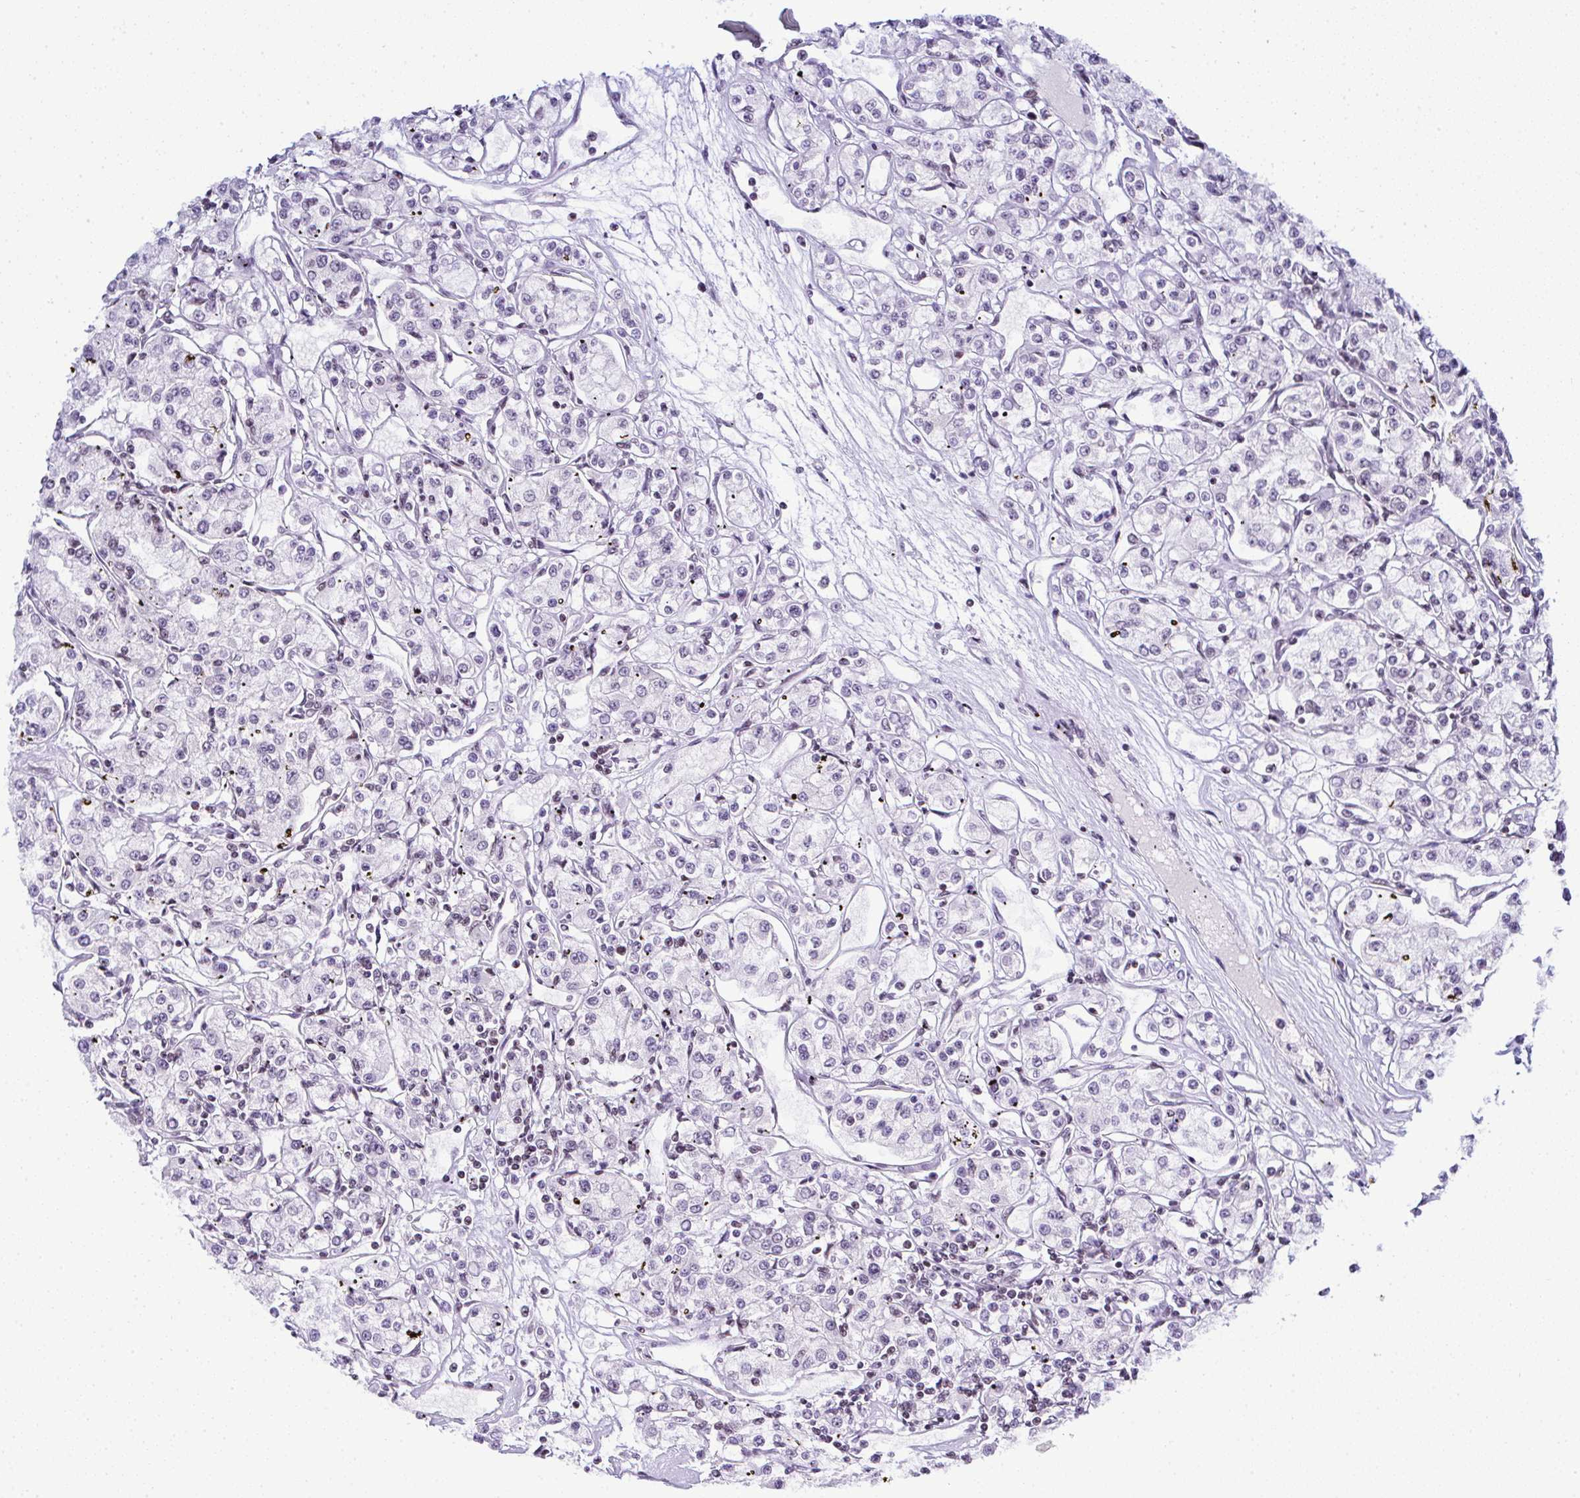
{"staining": {"intensity": "negative", "quantity": "none", "location": "none"}, "tissue": "renal cancer", "cell_type": "Tumor cells", "image_type": "cancer", "snomed": [{"axis": "morphology", "description": "Adenocarcinoma, NOS"}, {"axis": "topography", "description": "Kidney"}], "caption": "There is no significant positivity in tumor cells of renal cancer (adenocarcinoma).", "gene": "DR1", "patient": {"sex": "female", "age": 59}}